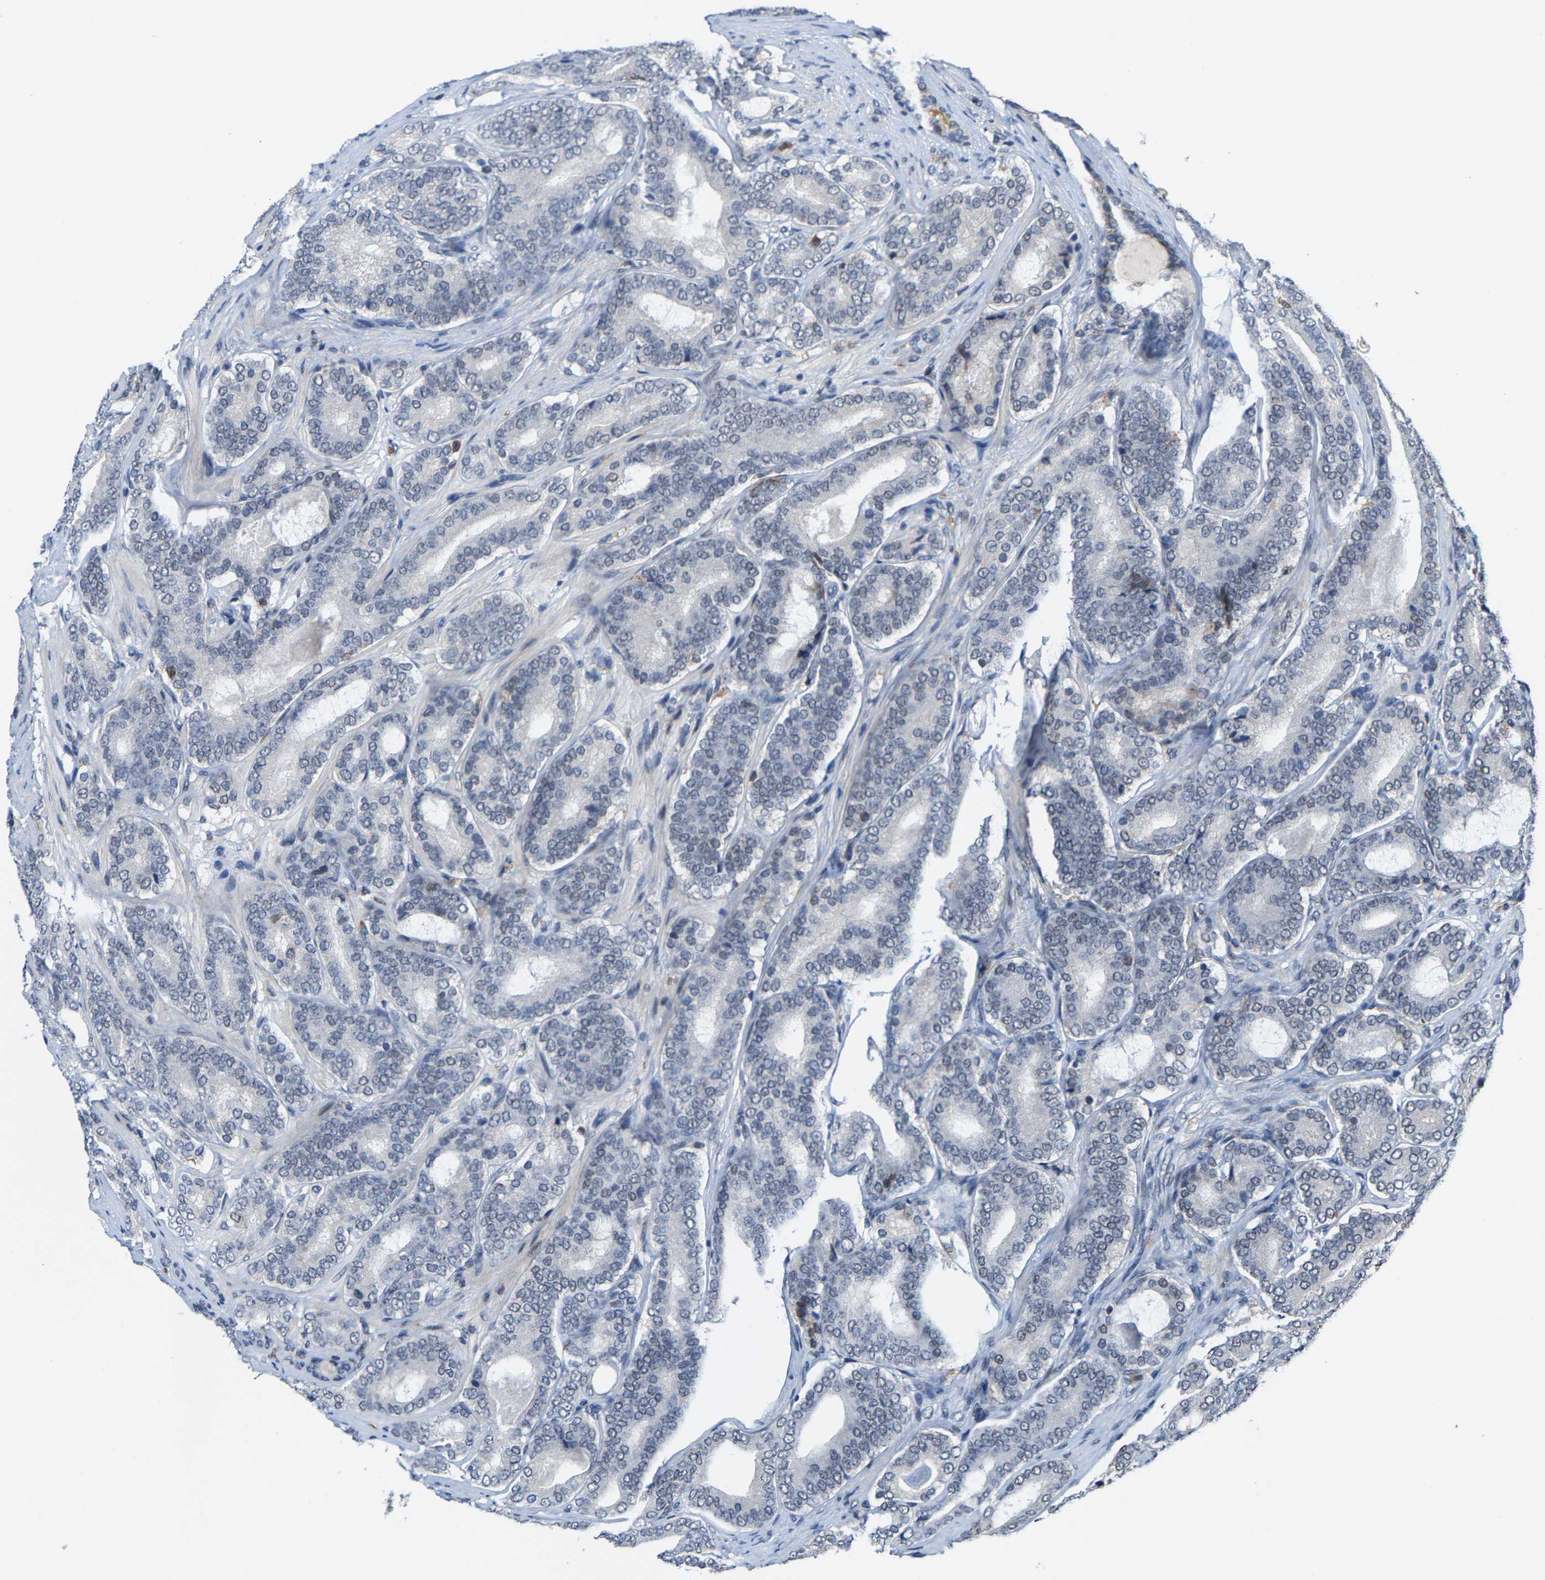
{"staining": {"intensity": "negative", "quantity": "none", "location": "none"}, "tissue": "prostate cancer", "cell_type": "Tumor cells", "image_type": "cancer", "snomed": [{"axis": "morphology", "description": "Adenocarcinoma, High grade"}, {"axis": "topography", "description": "Prostate"}], "caption": "There is no significant staining in tumor cells of prostate cancer.", "gene": "FGD3", "patient": {"sex": "male", "age": 60}}